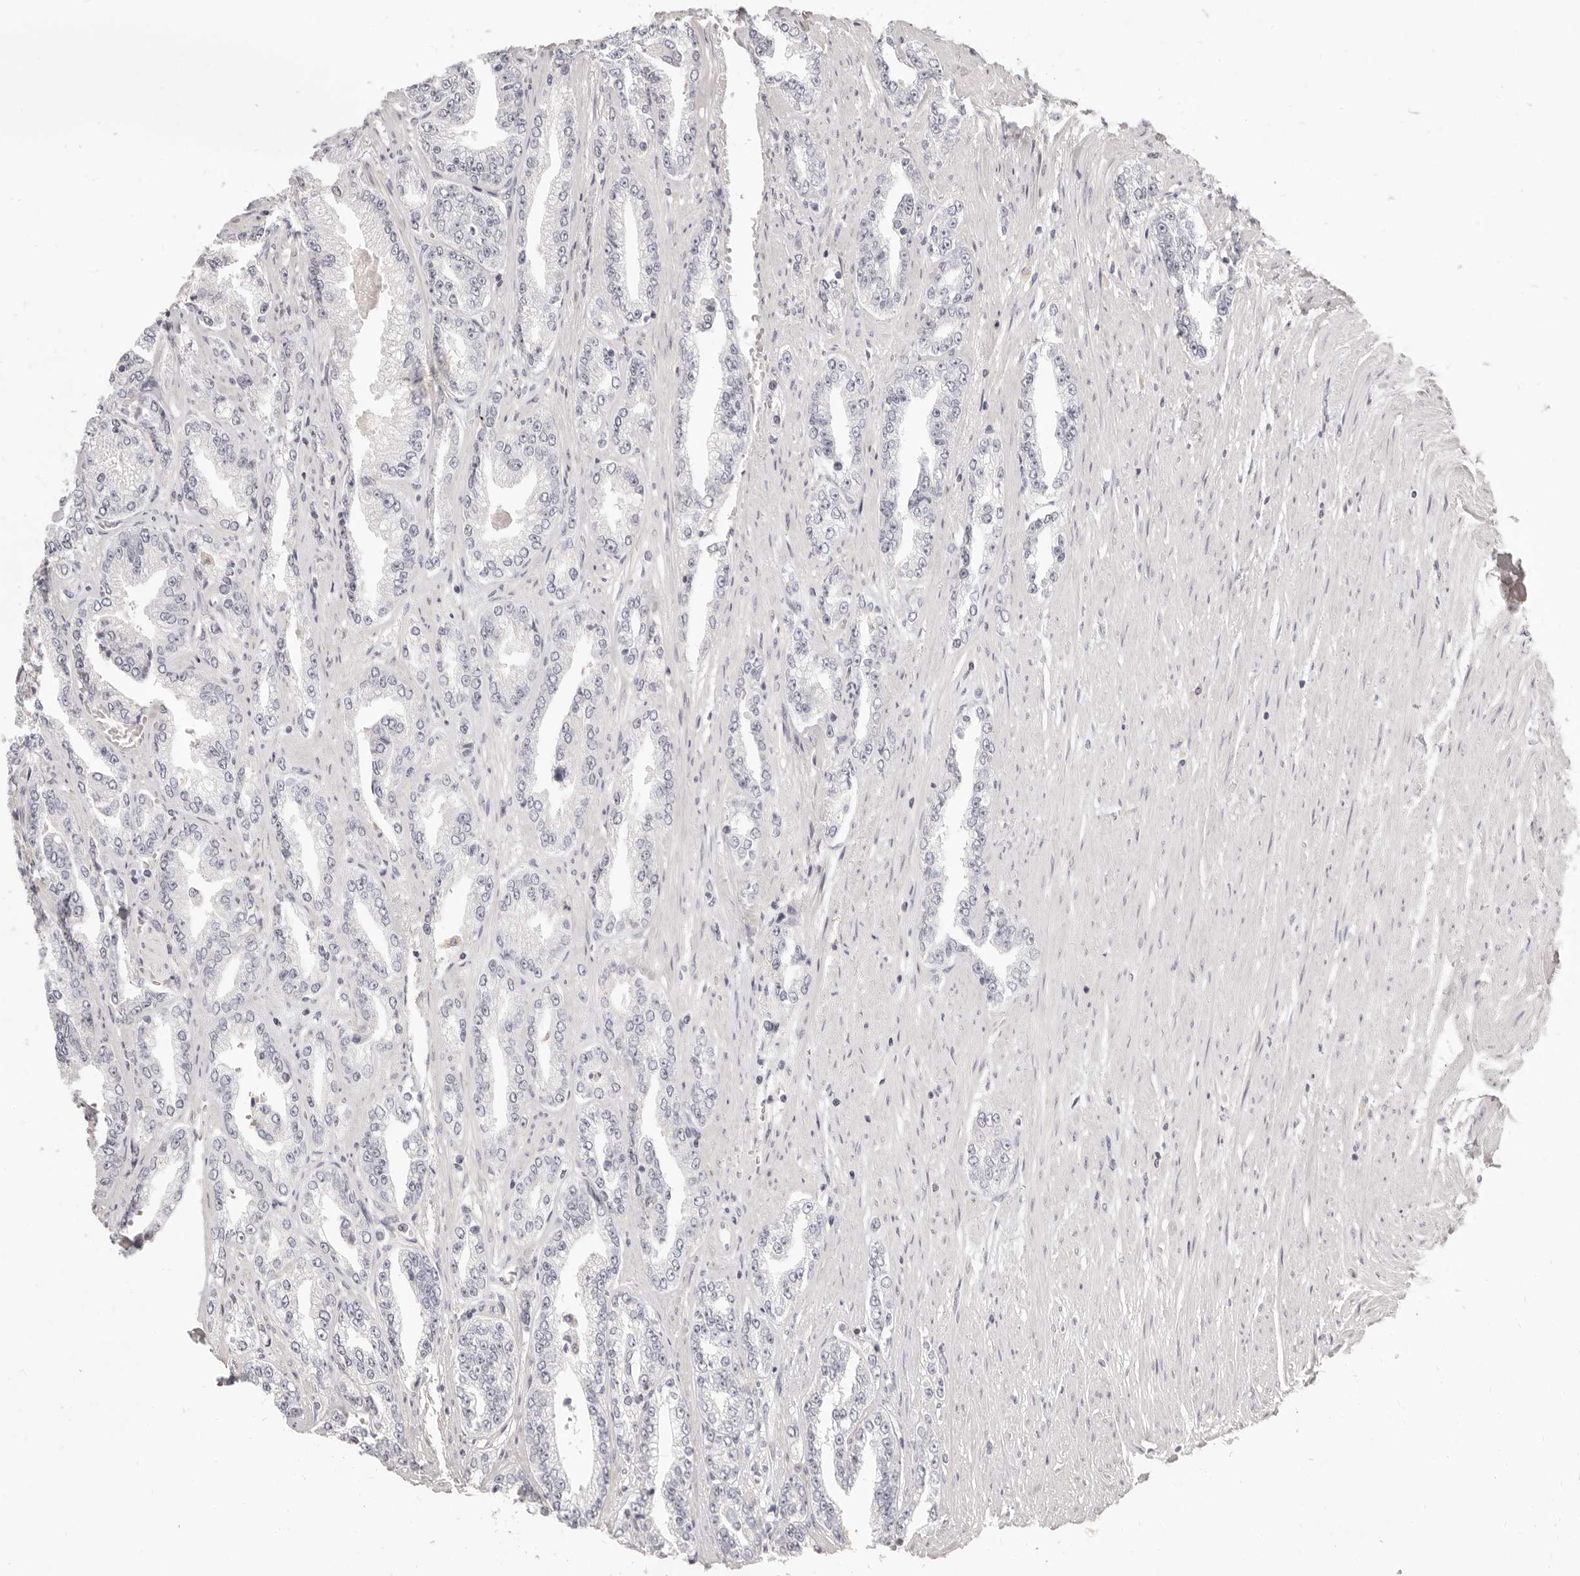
{"staining": {"intensity": "negative", "quantity": "none", "location": "none"}, "tissue": "prostate cancer", "cell_type": "Tumor cells", "image_type": "cancer", "snomed": [{"axis": "morphology", "description": "Adenocarcinoma, High grade"}, {"axis": "topography", "description": "Prostate"}], "caption": "An image of prostate cancer stained for a protein exhibits no brown staining in tumor cells.", "gene": "FABP1", "patient": {"sex": "male", "age": 71}}